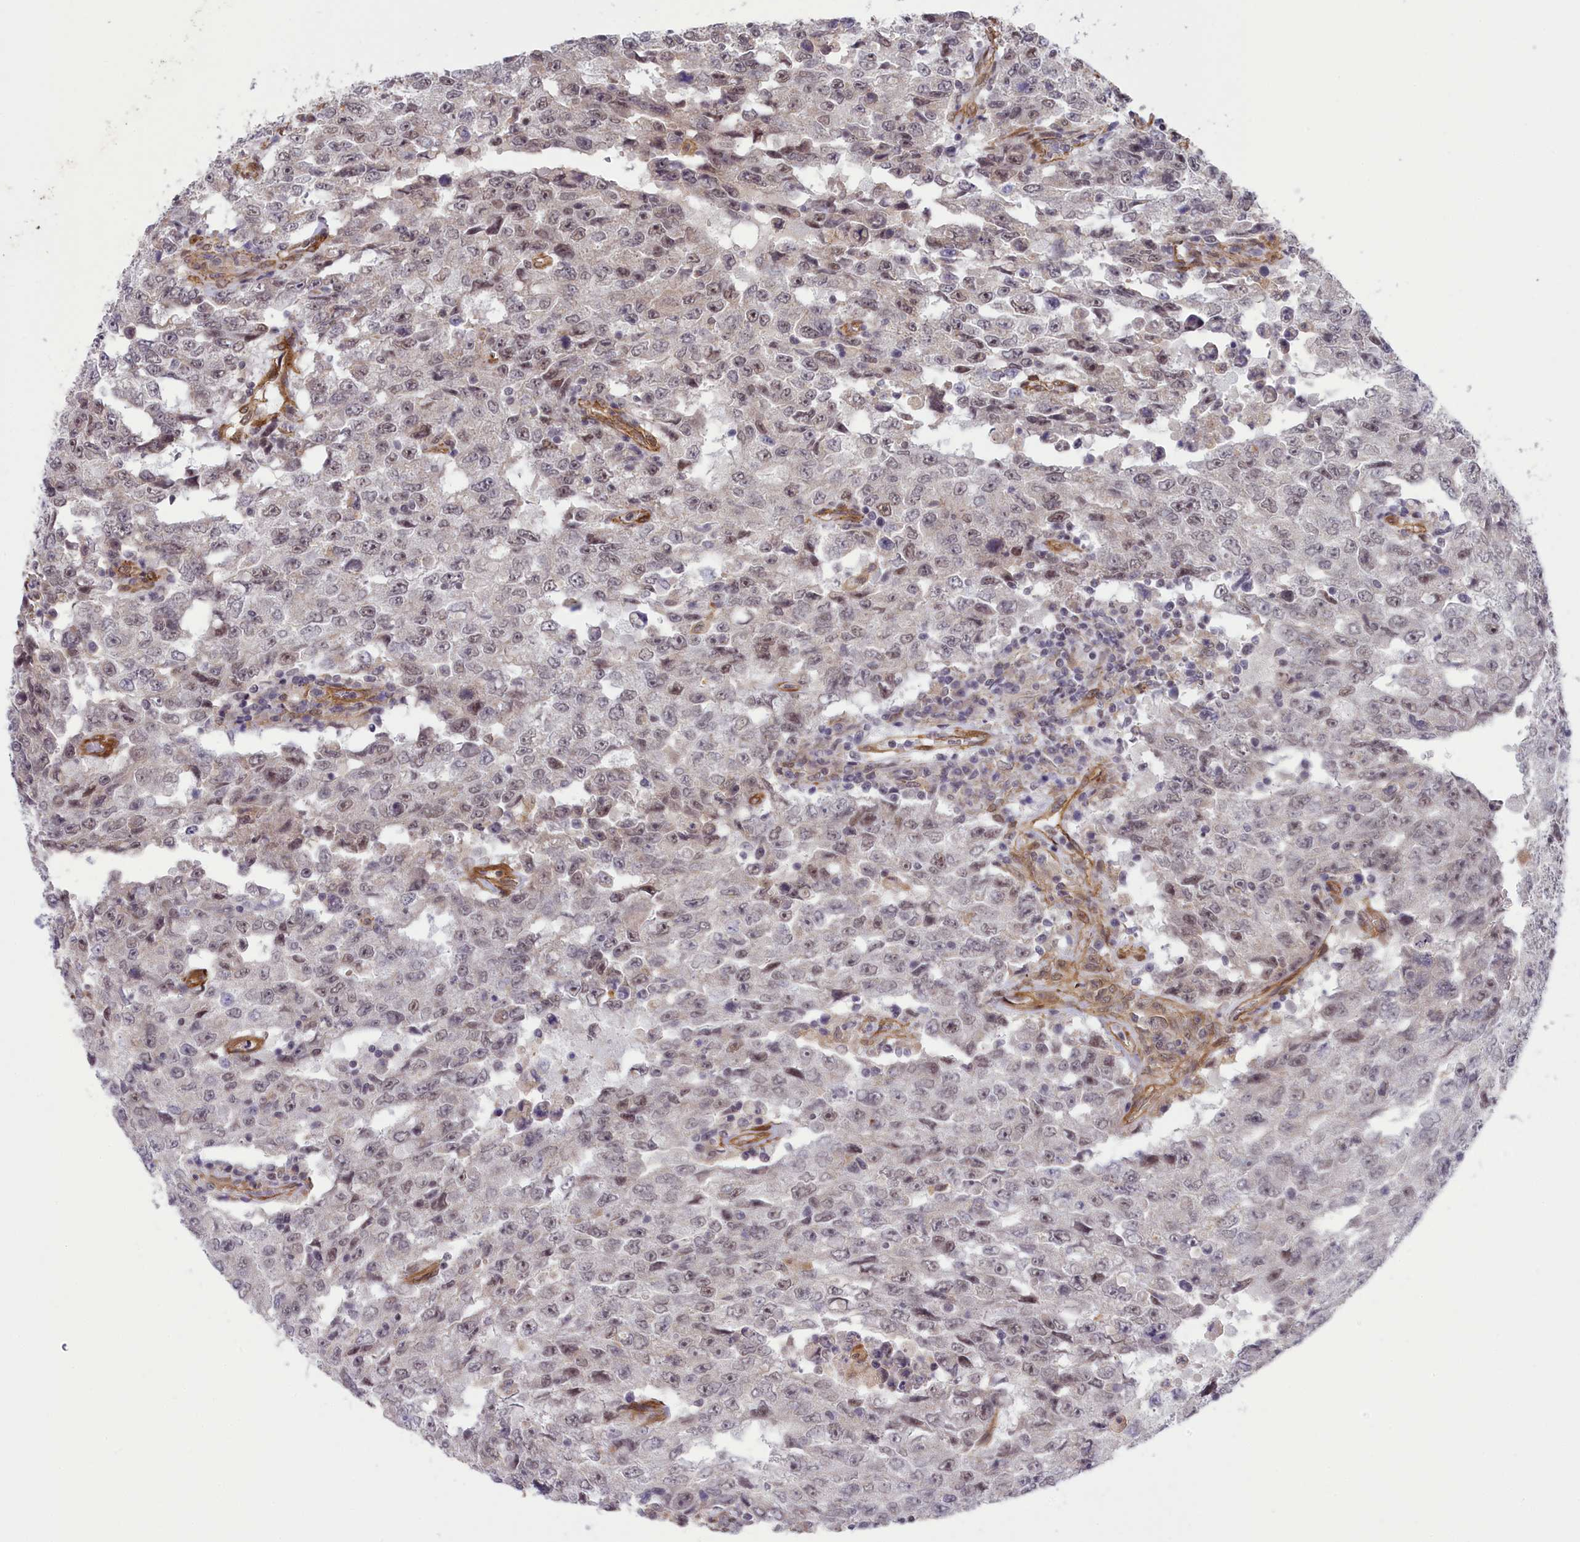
{"staining": {"intensity": "weak", "quantity": "25%-75%", "location": "nuclear"}, "tissue": "testis cancer", "cell_type": "Tumor cells", "image_type": "cancer", "snomed": [{"axis": "morphology", "description": "Carcinoma, Embryonal, NOS"}, {"axis": "topography", "description": "Testis"}], "caption": "Testis embryonal carcinoma stained for a protein demonstrates weak nuclear positivity in tumor cells.", "gene": "TNS1", "patient": {"sex": "male", "age": 26}}